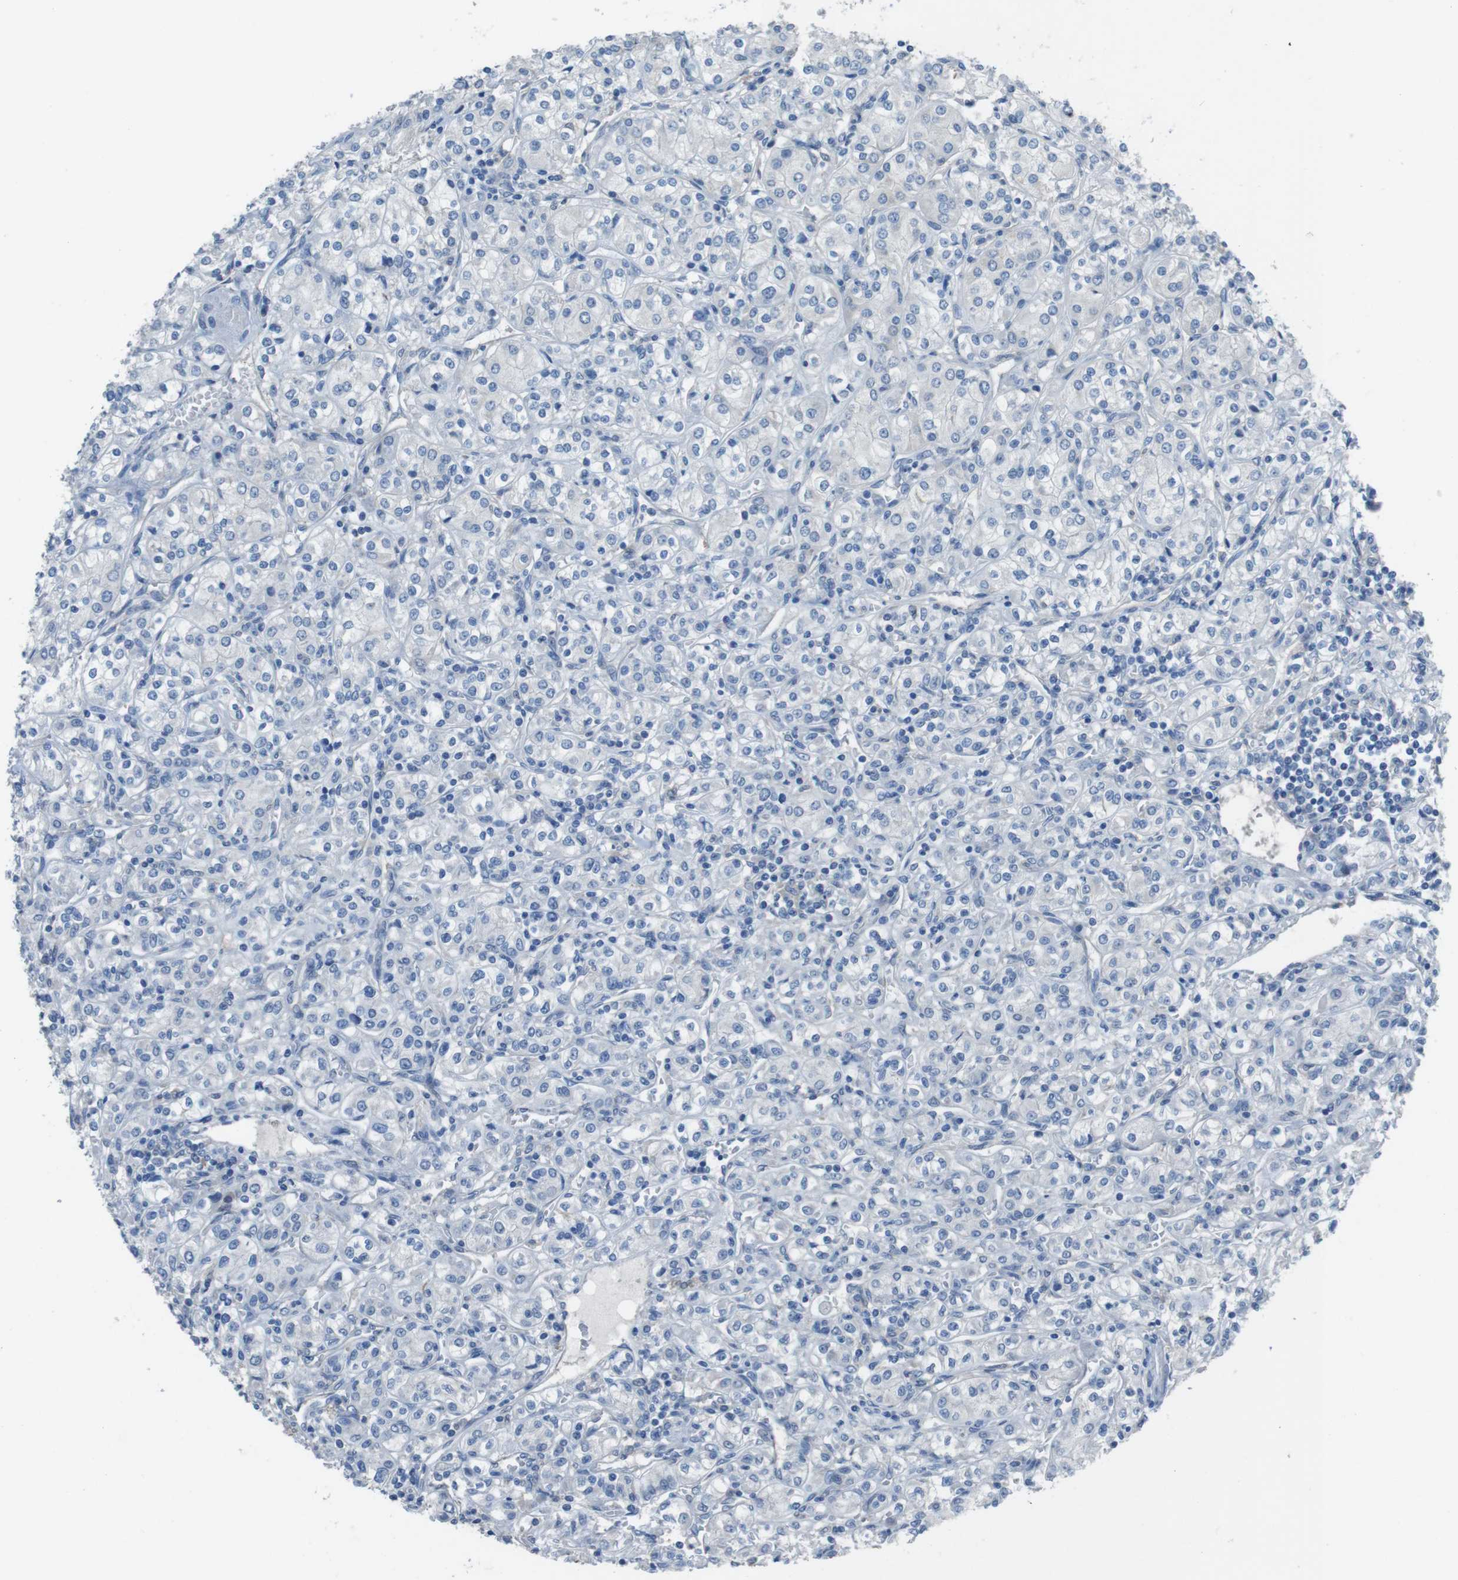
{"staining": {"intensity": "negative", "quantity": "none", "location": "none"}, "tissue": "renal cancer", "cell_type": "Tumor cells", "image_type": "cancer", "snomed": [{"axis": "morphology", "description": "Adenocarcinoma, NOS"}, {"axis": "topography", "description": "Kidney"}], "caption": "An image of adenocarcinoma (renal) stained for a protein displays no brown staining in tumor cells.", "gene": "CYP2C8", "patient": {"sex": "male", "age": 77}}